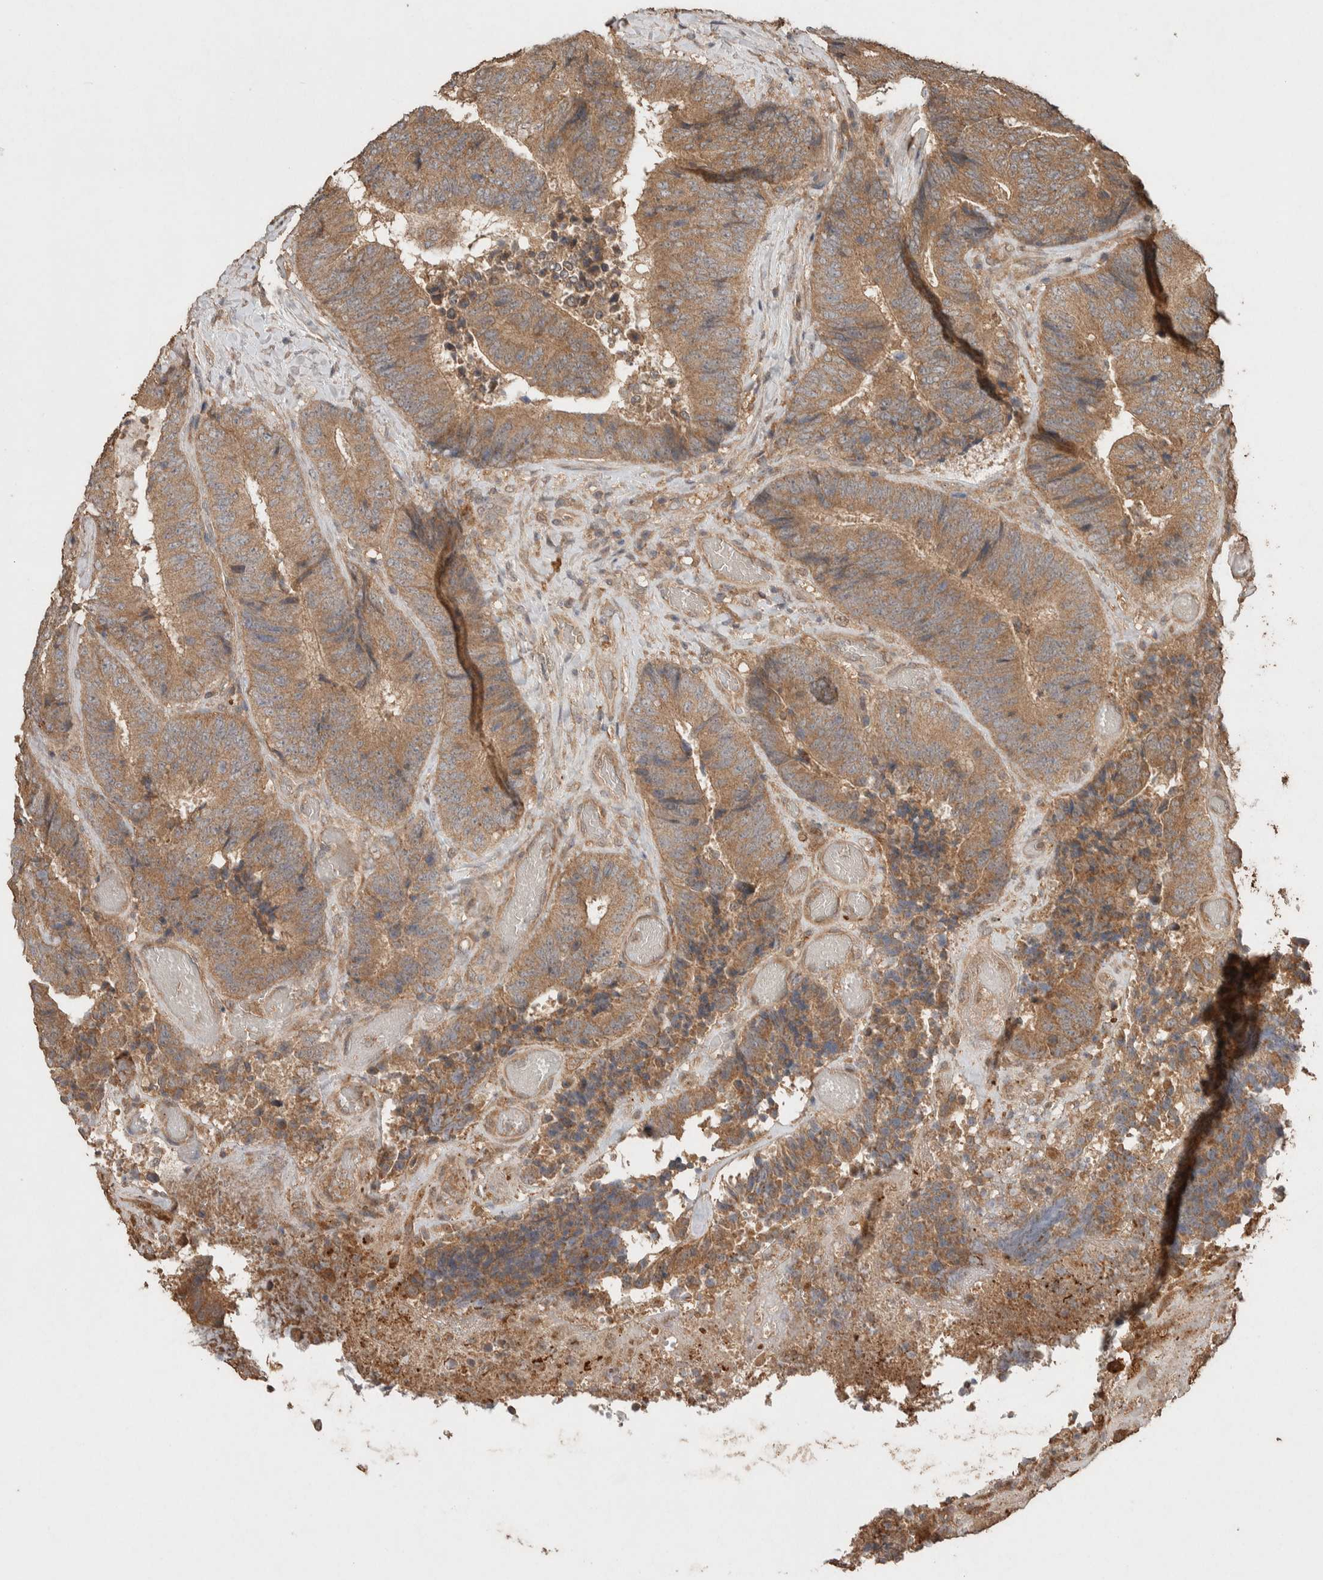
{"staining": {"intensity": "moderate", "quantity": ">75%", "location": "cytoplasmic/membranous"}, "tissue": "colorectal cancer", "cell_type": "Tumor cells", "image_type": "cancer", "snomed": [{"axis": "morphology", "description": "Adenocarcinoma, NOS"}, {"axis": "topography", "description": "Rectum"}], "caption": "High-magnification brightfield microscopy of colorectal cancer (adenocarcinoma) stained with DAB (3,3'-diaminobenzidine) (brown) and counterstained with hematoxylin (blue). tumor cells exhibit moderate cytoplasmic/membranous expression is seen in about>75% of cells. The staining was performed using DAB to visualize the protein expression in brown, while the nuclei were stained in blue with hematoxylin (Magnification: 20x).", "gene": "KCNJ5", "patient": {"sex": "male", "age": 72}}